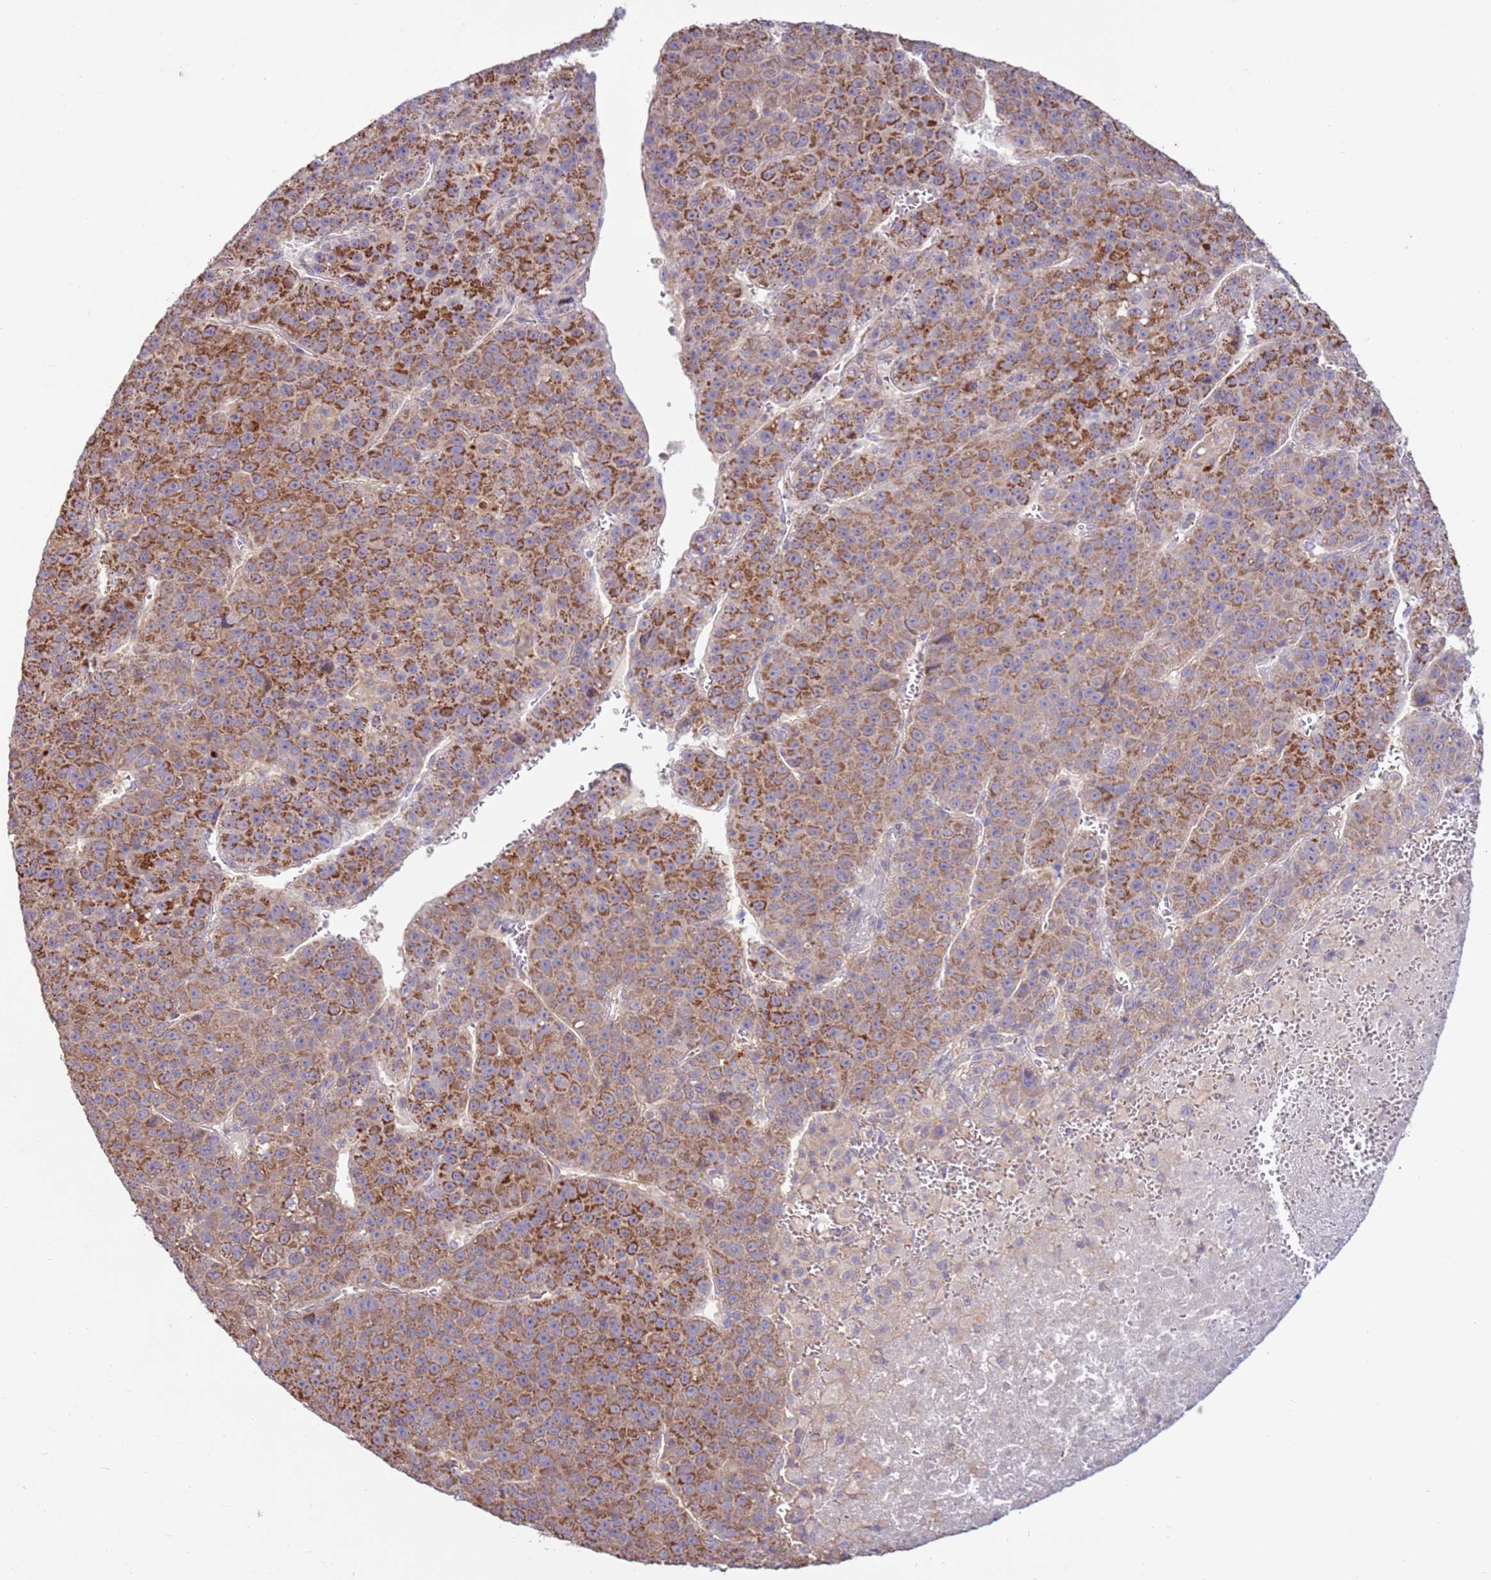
{"staining": {"intensity": "strong", "quantity": ">75%", "location": "cytoplasmic/membranous"}, "tissue": "liver cancer", "cell_type": "Tumor cells", "image_type": "cancer", "snomed": [{"axis": "morphology", "description": "Carcinoma, Hepatocellular, NOS"}, {"axis": "topography", "description": "Liver"}], "caption": "Protein staining shows strong cytoplasmic/membranous expression in about >75% of tumor cells in hepatocellular carcinoma (liver).", "gene": "EVA1B", "patient": {"sex": "female", "age": 53}}